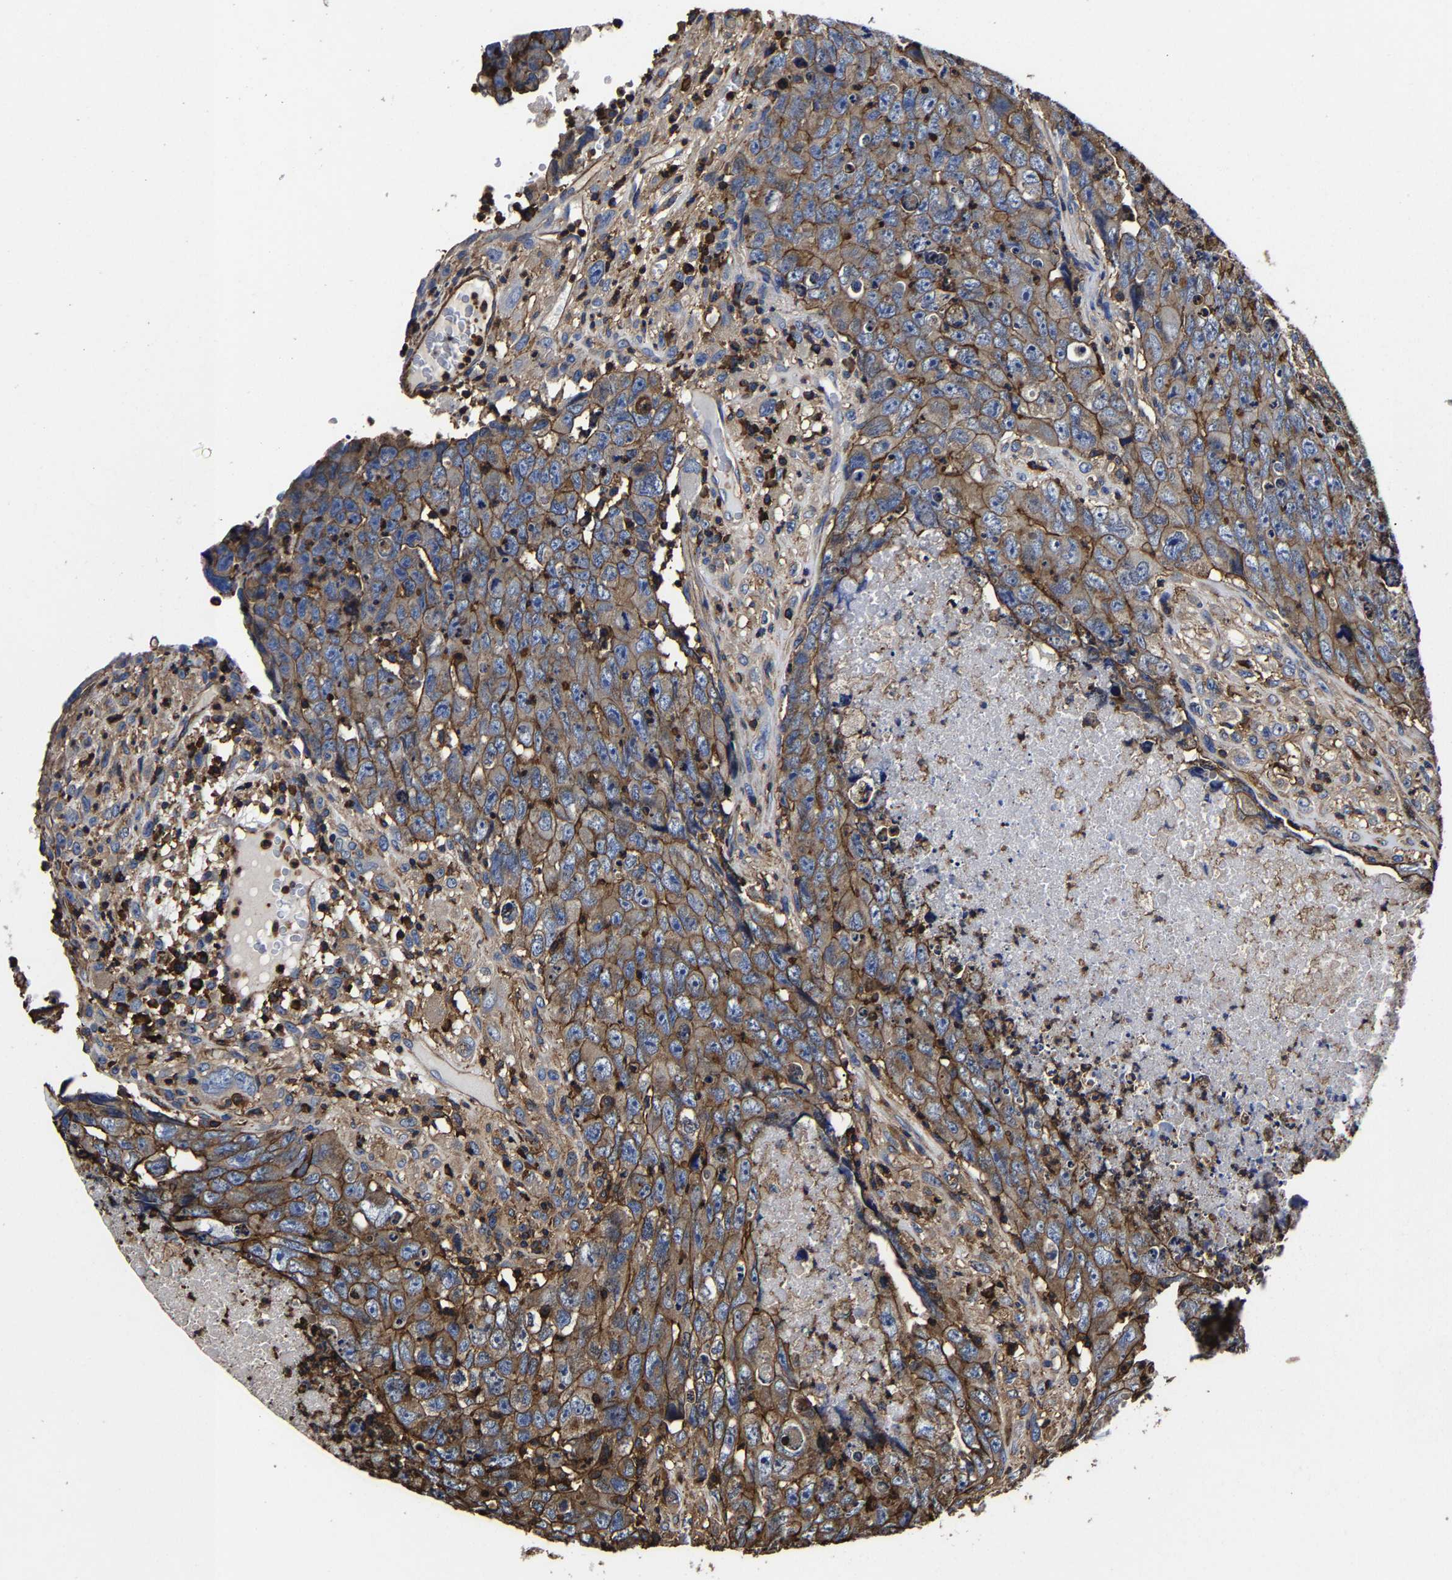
{"staining": {"intensity": "moderate", "quantity": ">75%", "location": "cytoplasmic/membranous"}, "tissue": "testis cancer", "cell_type": "Tumor cells", "image_type": "cancer", "snomed": [{"axis": "morphology", "description": "Carcinoma, Embryonal, NOS"}, {"axis": "topography", "description": "Testis"}], "caption": "Immunohistochemical staining of human testis cancer displays moderate cytoplasmic/membranous protein expression in approximately >75% of tumor cells.", "gene": "SSH3", "patient": {"sex": "male", "age": 32}}